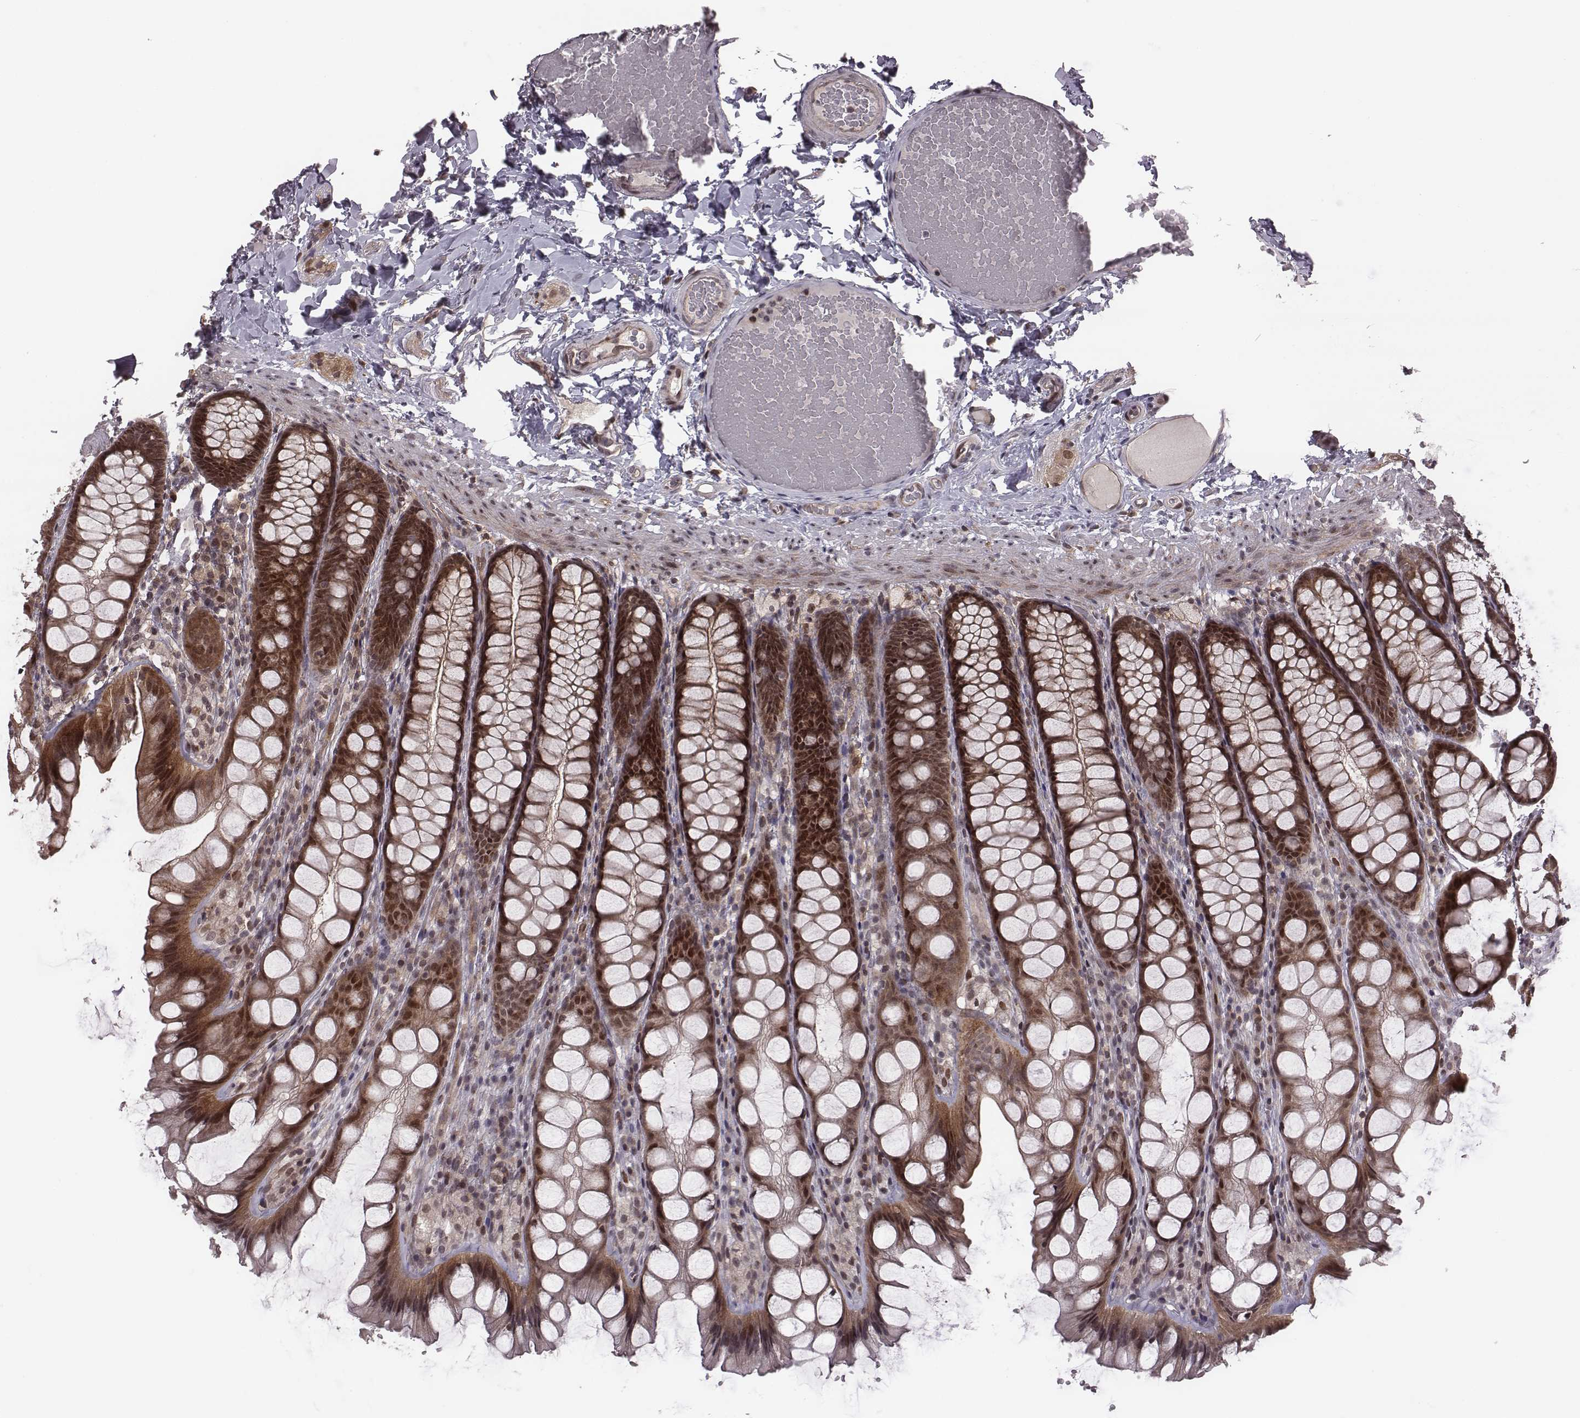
{"staining": {"intensity": "weak", "quantity": "25%-75%", "location": "cytoplasmic/membranous"}, "tissue": "colon", "cell_type": "Endothelial cells", "image_type": "normal", "snomed": [{"axis": "morphology", "description": "Normal tissue, NOS"}, {"axis": "topography", "description": "Colon"}], "caption": "Endothelial cells exhibit low levels of weak cytoplasmic/membranous expression in about 25%-75% of cells in unremarkable colon. (IHC, brightfield microscopy, high magnification).", "gene": "RPL3", "patient": {"sex": "male", "age": 47}}